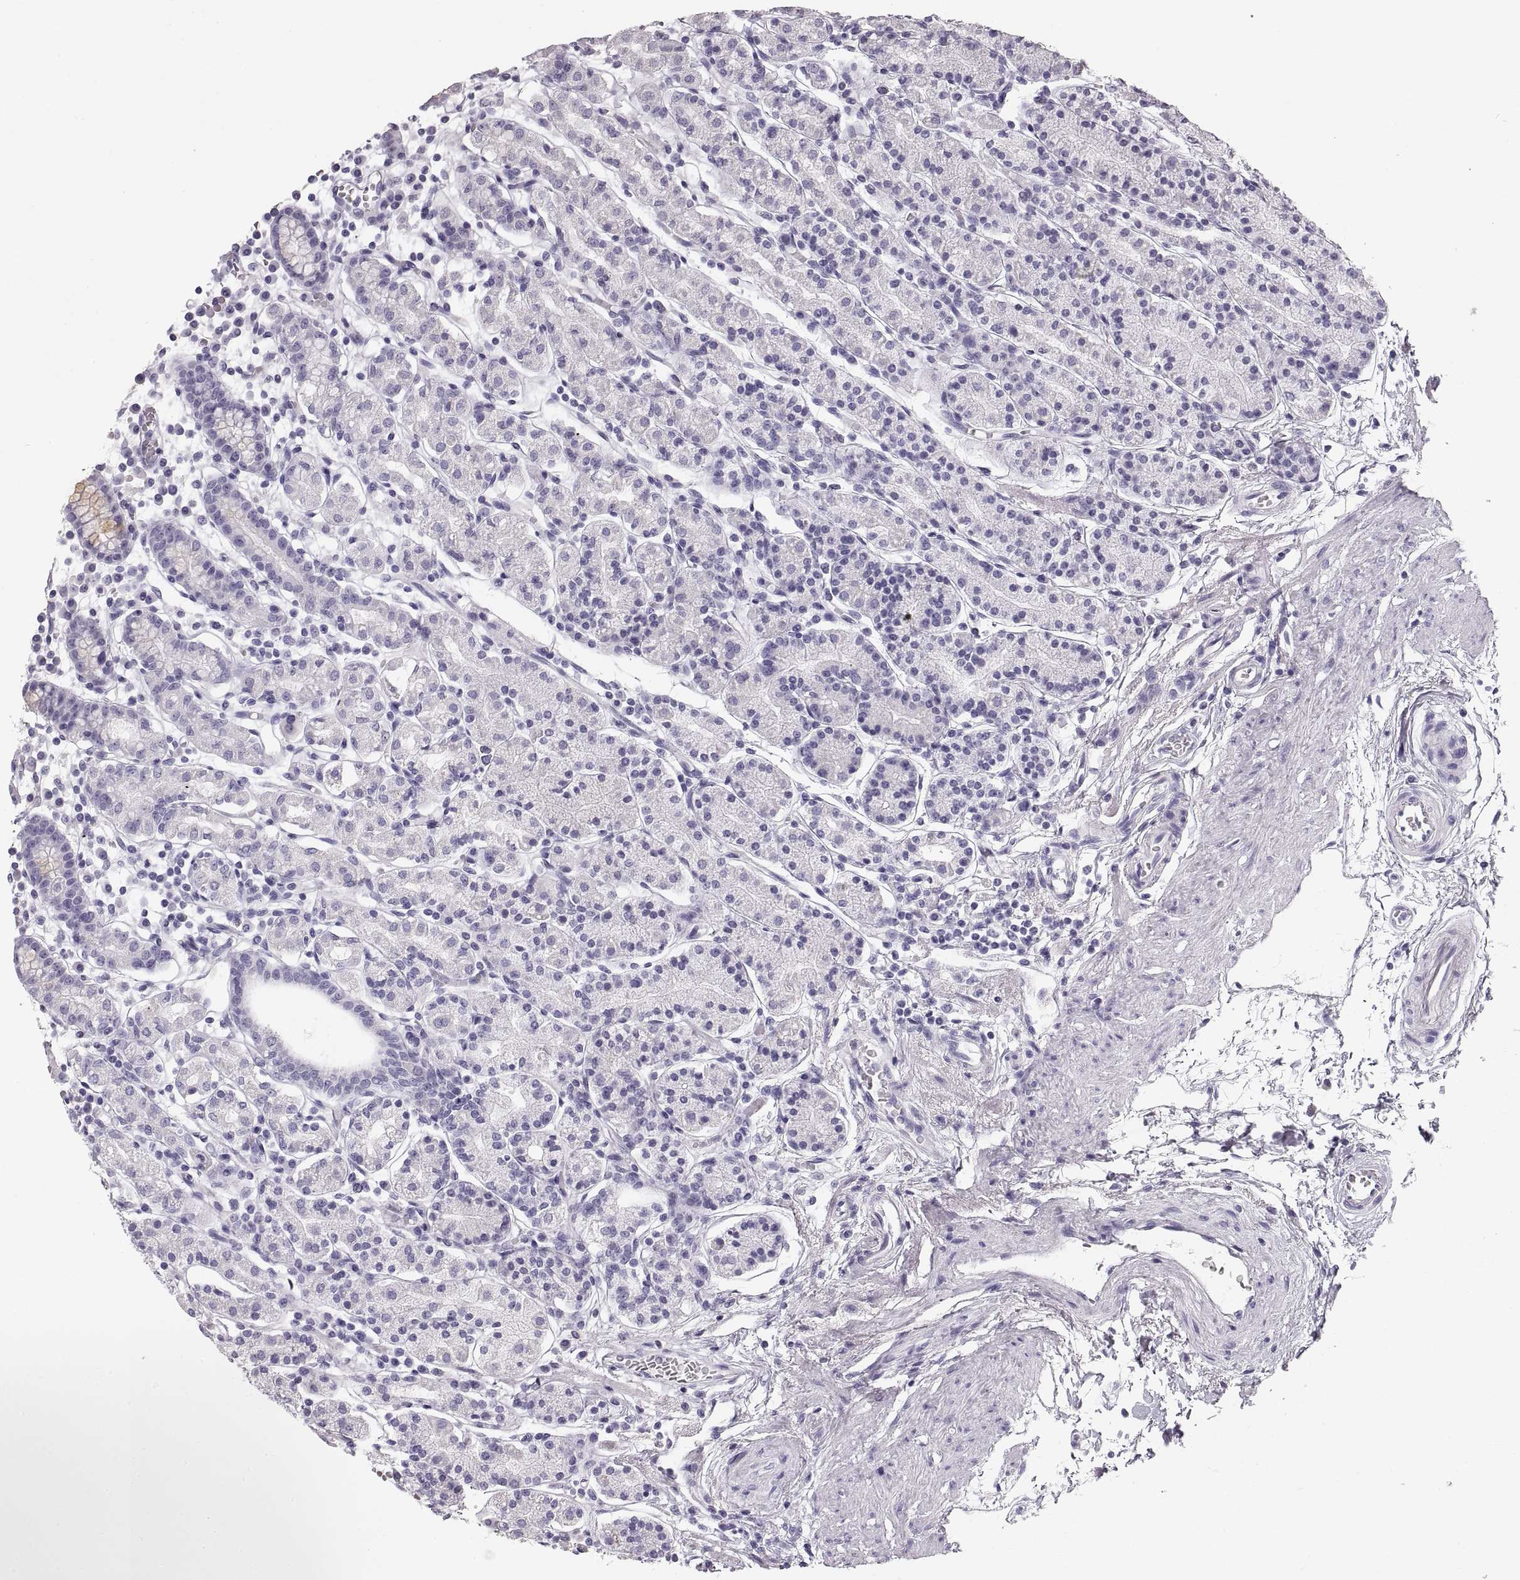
{"staining": {"intensity": "negative", "quantity": "none", "location": "none"}, "tissue": "stomach", "cell_type": "Glandular cells", "image_type": "normal", "snomed": [{"axis": "morphology", "description": "Normal tissue, NOS"}, {"axis": "topography", "description": "Stomach, upper"}, {"axis": "topography", "description": "Stomach"}], "caption": "There is no significant staining in glandular cells of stomach. (Brightfield microscopy of DAB IHC at high magnification).", "gene": "CRYAA", "patient": {"sex": "male", "age": 62}}